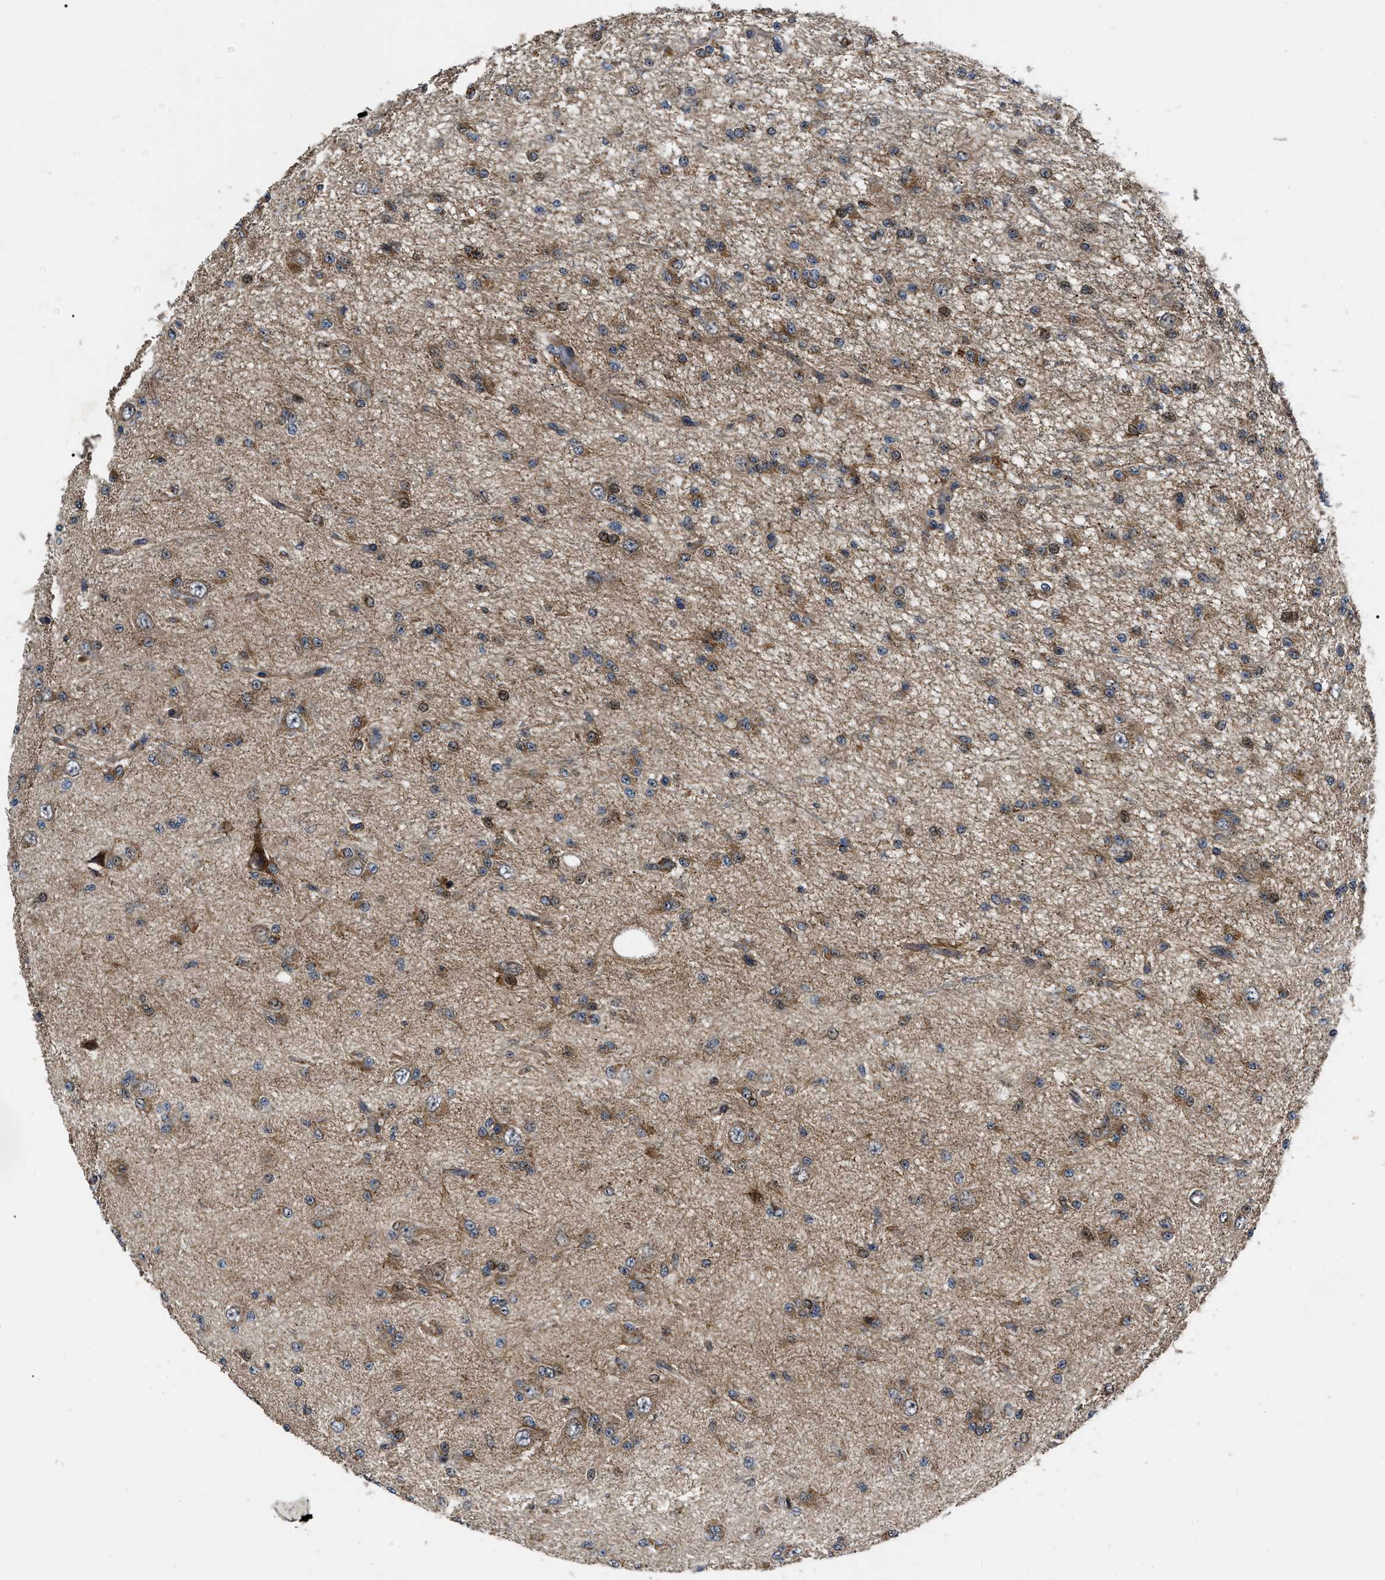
{"staining": {"intensity": "moderate", "quantity": ">75%", "location": "cytoplasmic/membranous"}, "tissue": "glioma", "cell_type": "Tumor cells", "image_type": "cancer", "snomed": [{"axis": "morphology", "description": "Glioma, malignant, Low grade"}, {"axis": "topography", "description": "Brain"}], "caption": "Tumor cells exhibit moderate cytoplasmic/membranous staining in about >75% of cells in malignant glioma (low-grade).", "gene": "PPWD1", "patient": {"sex": "male", "age": 38}}